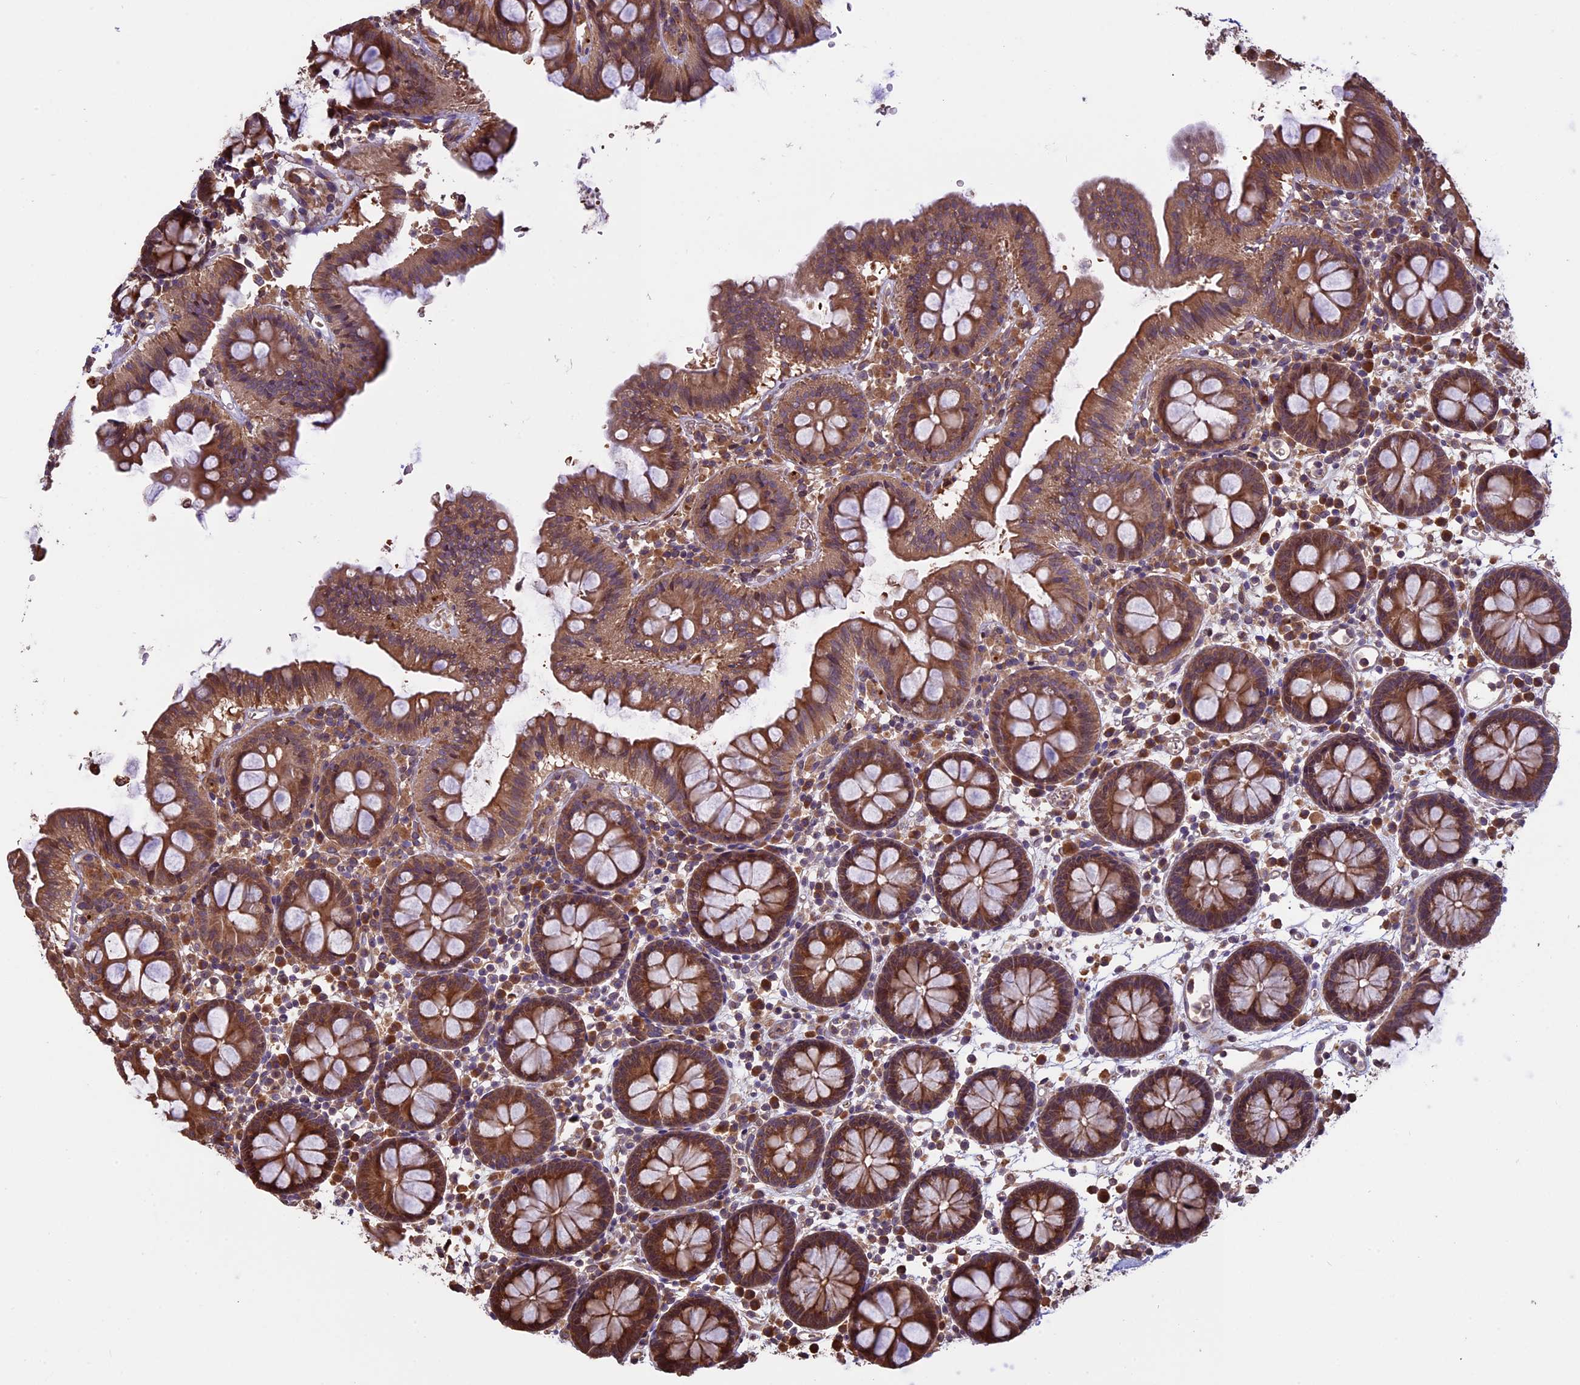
{"staining": {"intensity": "moderate", "quantity": ">75%", "location": "cytoplasmic/membranous"}, "tissue": "colon", "cell_type": "Endothelial cells", "image_type": "normal", "snomed": [{"axis": "morphology", "description": "Normal tissue, NOS"}, {"axis": "topography", "description": "Colon"}], "caption": "A photomicrograph of human colon stained for a protein displays moderate cytoplasmic/membranous brown staining in endothelial cells. (DAB (3,3'-diaminobenzidine) = brown stain, brightfield microscopy at high magnification).", "gene": "VWA3A", "patient": {"sex": "male", "age": 75}}